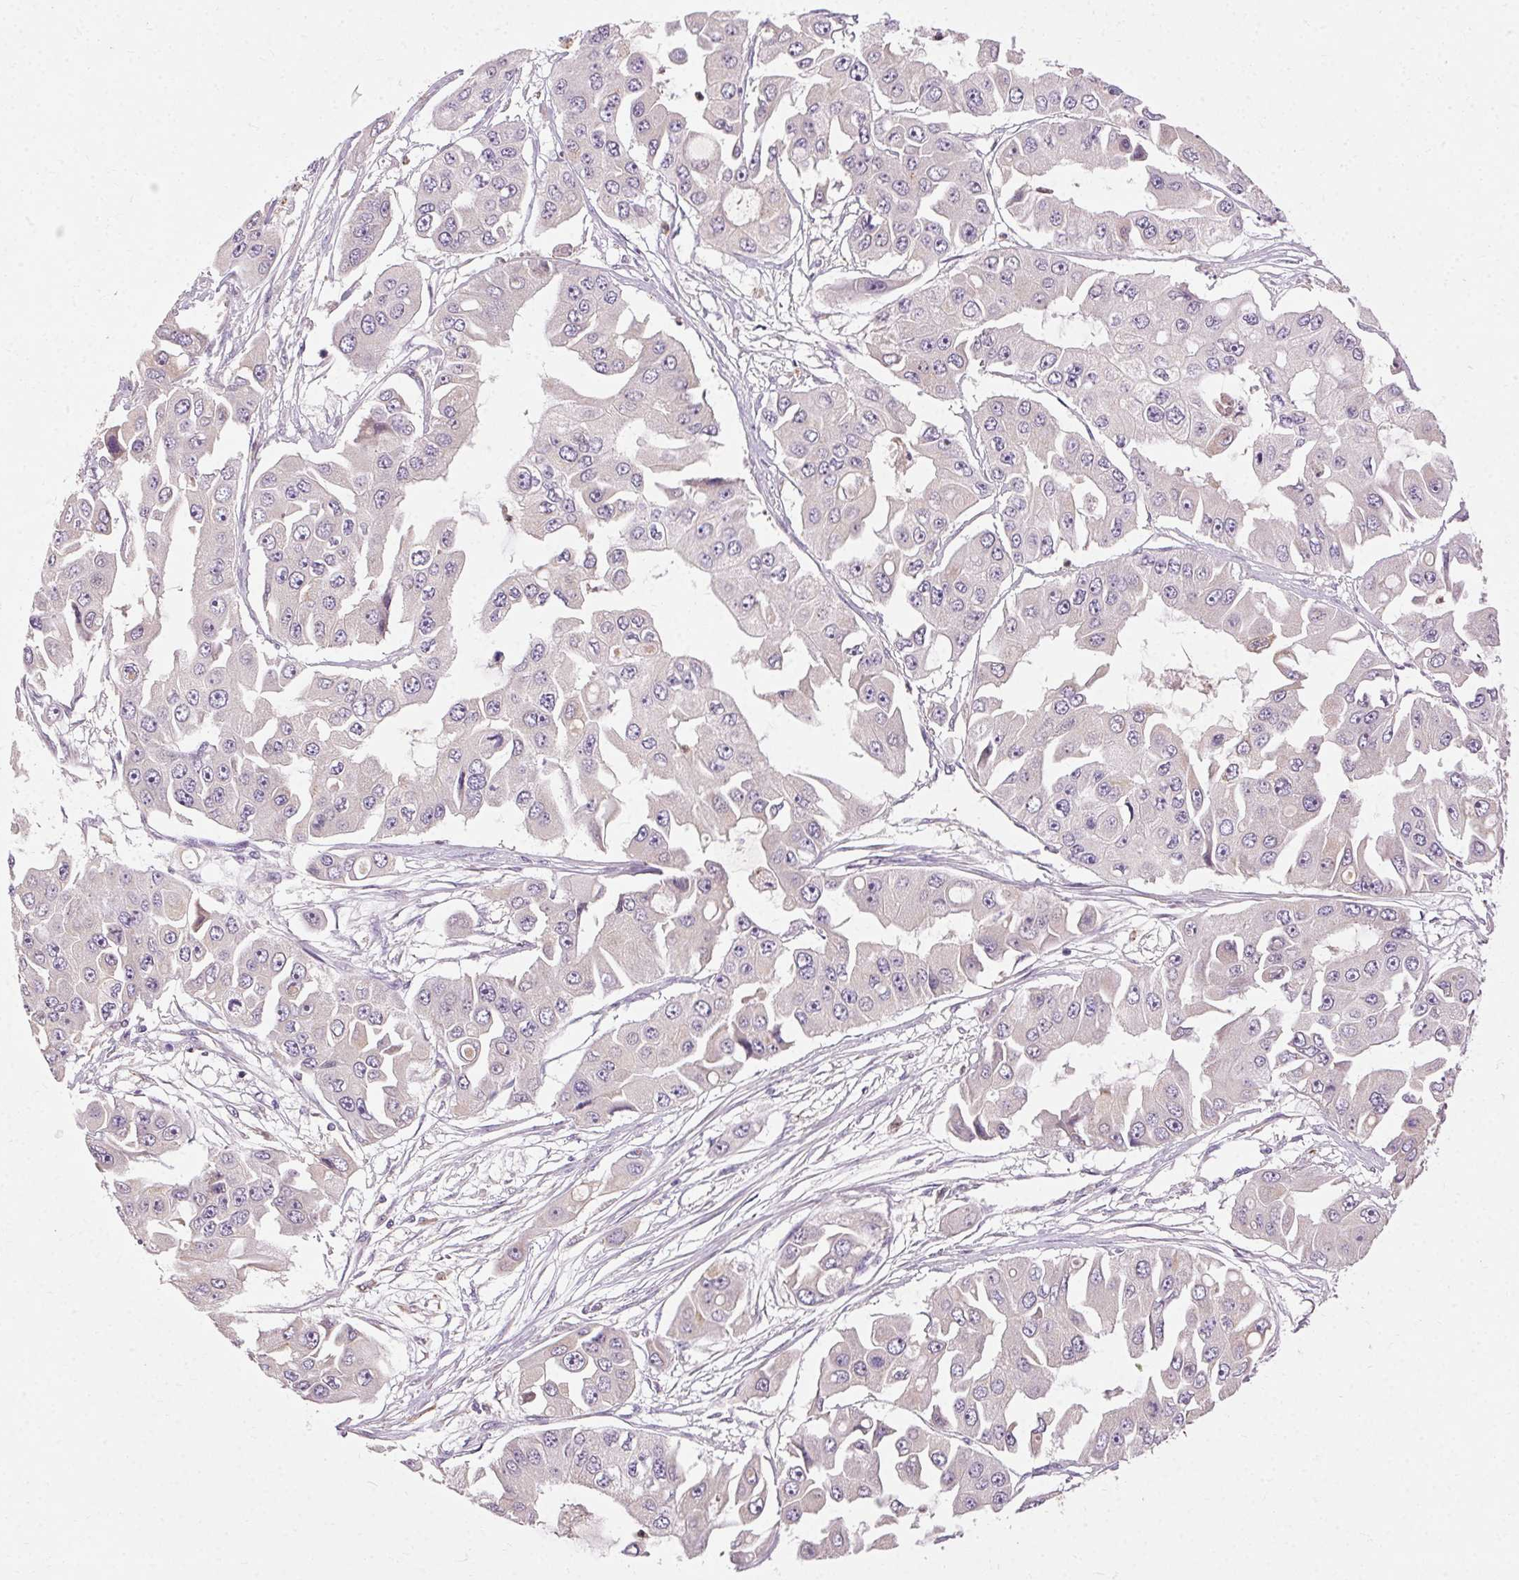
{"staining": {"intensity": "negative", "quantity": "none", "location": "none"}, "tissue": "ovarian cancer", "cell_type": "Tumor cells", "image_type": "cancer", "snomed": [{"axis": "morphology", "description": "Cystadenocarcinoma, serous, NOS"}, {"axis": "topography", "description": "Ovary"}], "caption": "Ovarian serous cystadenocarcinoma was stained to show a protein in brown. There is no significant positivity in tumor cells.", "gene": "REP15", "patient": {"sex": "female", "age": 56}}